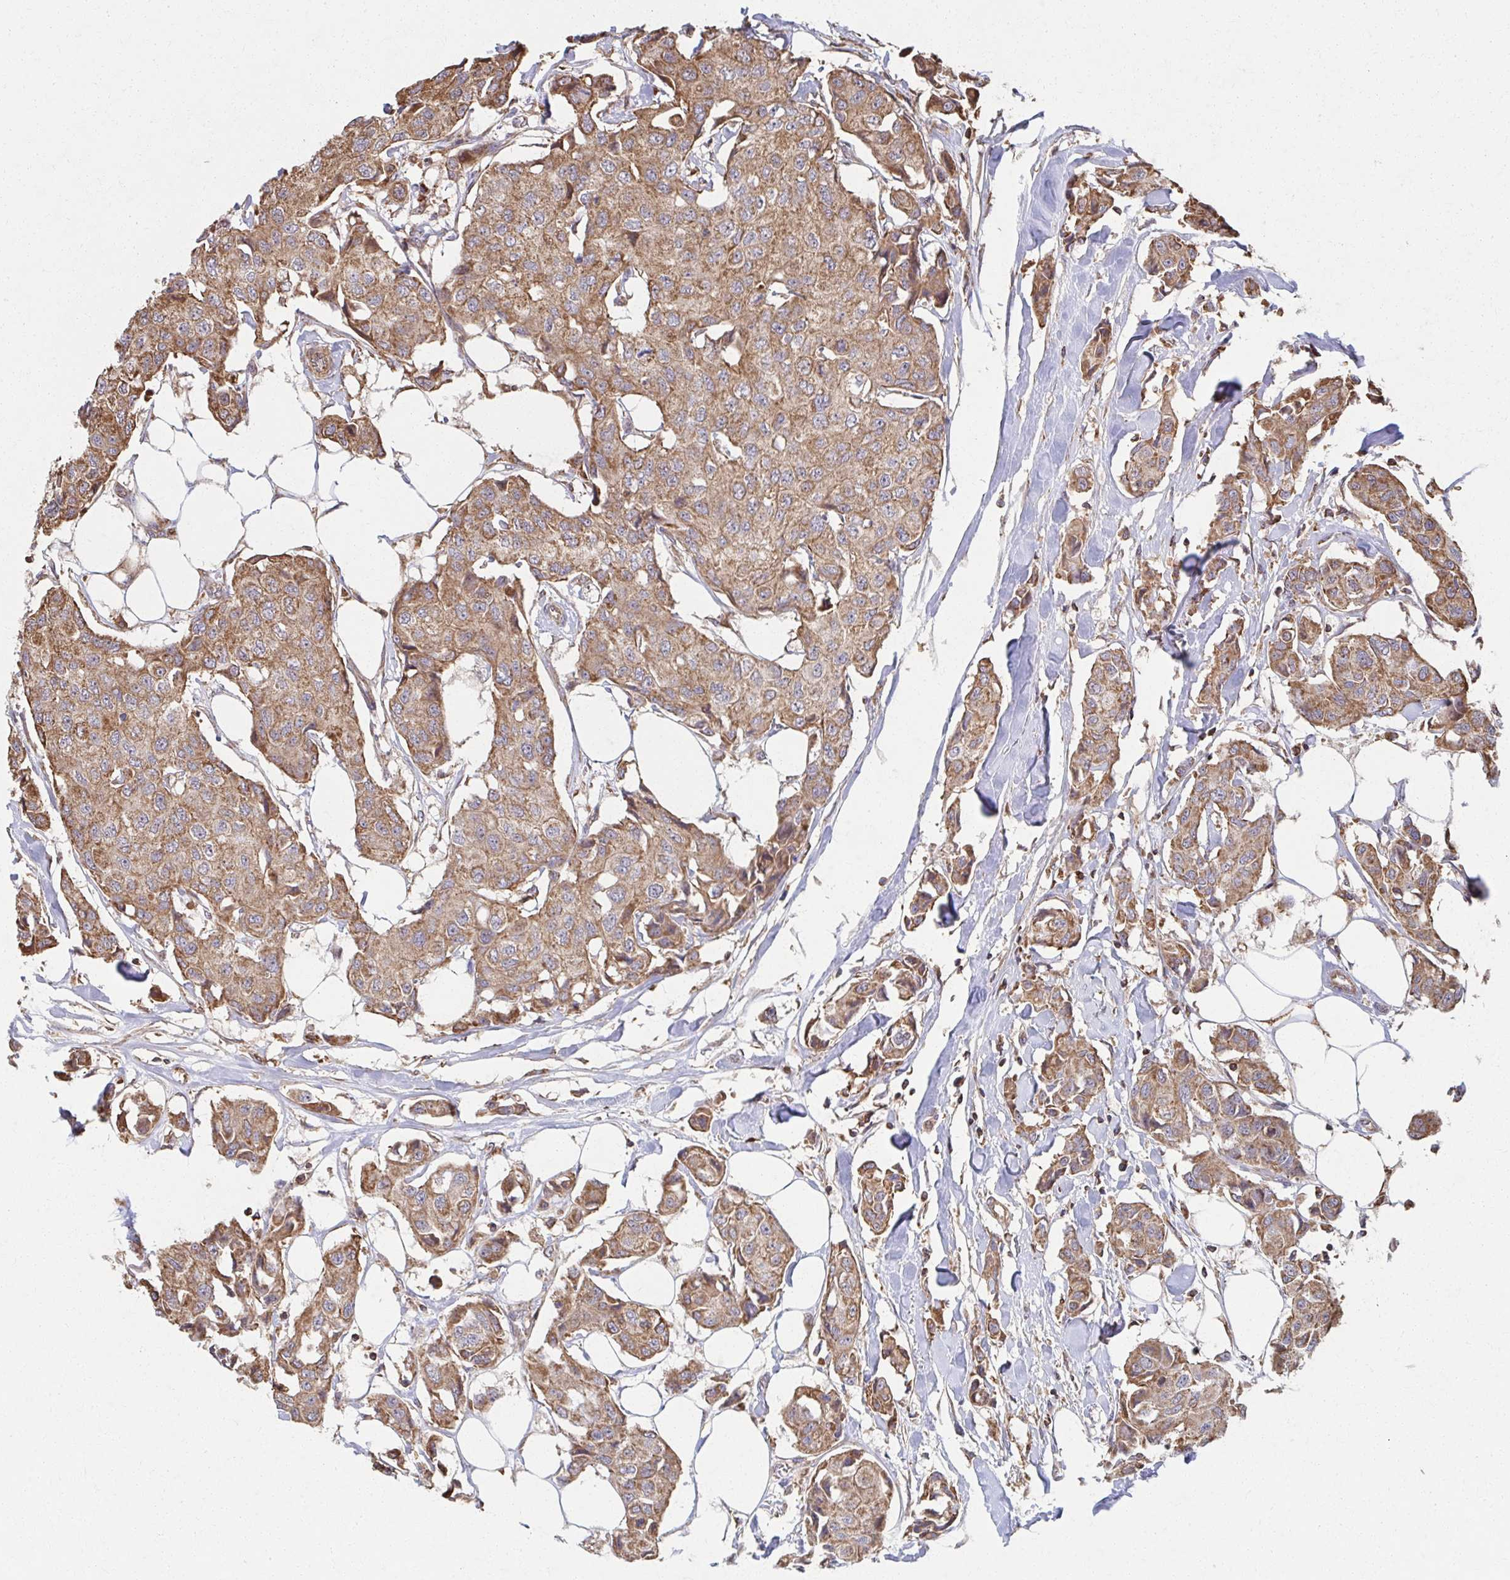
{"staining": {"intensity": "moderate", "quantity": ">75%", "location": "cytoplasmic/membranous"}, "tissue": "breast cancer", "cell_type": "Tumor cells", "image_type": "cancer", "snomed": [{"axis": "morphology", "description": "Duct carcinoma"}, {"axis": "topography", "description": "Breast"}, {"axis": "topography", "description": "Lymph node"}], "caption": "Protein staining shows moderate cytoplasmic/membranous staining in about >75% of tumor cells in infiltrating ductal carcinoma (breast). (brown staining indicates protein expression, while blue staining denotes nuclei).", "gene": "KLHL34", "patient": {"sex": "female", "age": 80}}